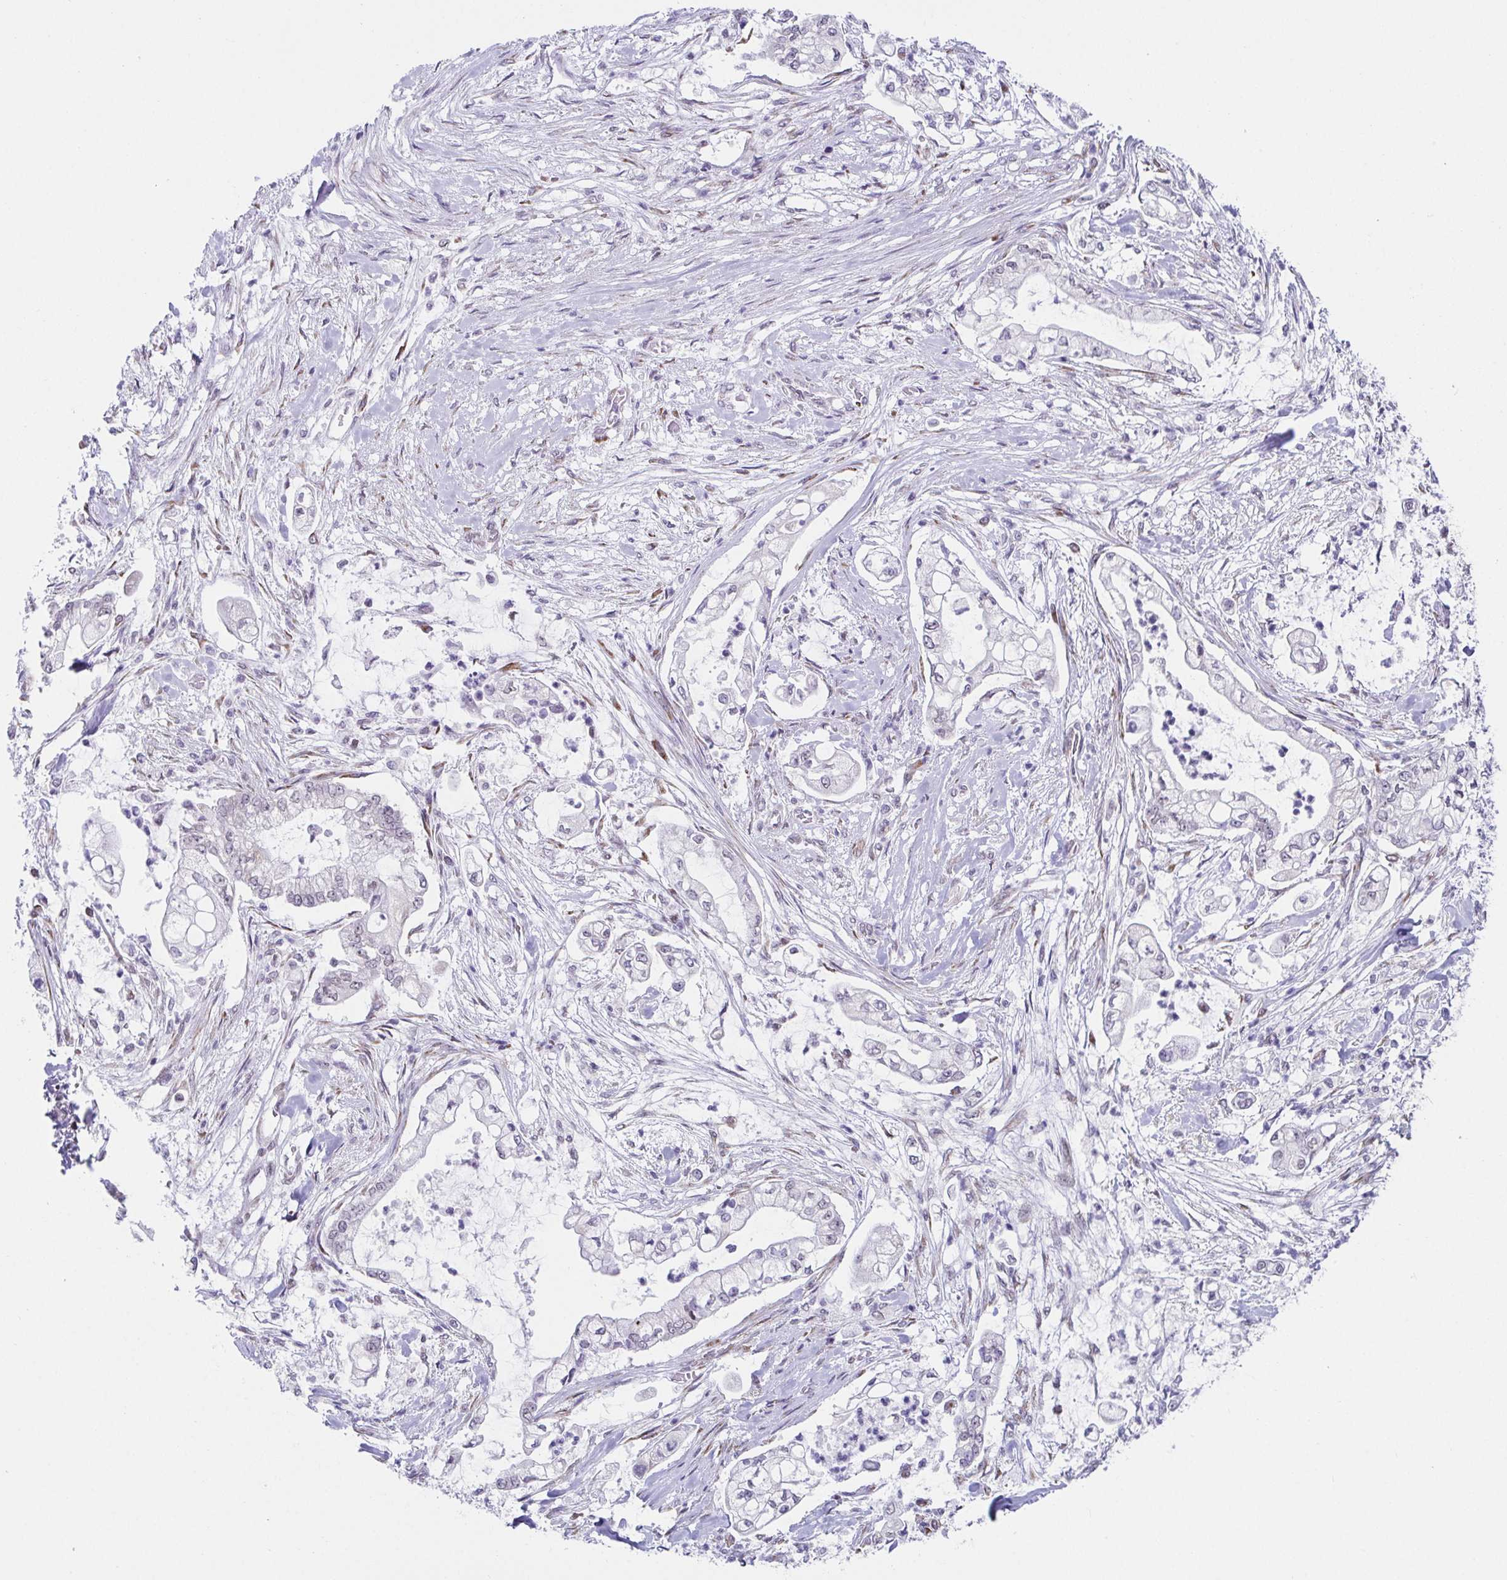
{"staining": {"intensity": "negative", "quantity": "none", "location": "none"}, "tissue": "pancreatic cancer", "cell_type": "Tumor cells", "image_type": "cancer", "snomed": [{"axis": "morphology", "description": "Adenocarcinoma, NOS"}, {"axis": "topography", "description": "Pancreas"}], "caption": "Immunohistochemistry photomicrograph of neoplastic tissue: human pancreatic adenocarcinoma stained with DAB exhibits no significant protein staining in tumor cells. The staining is performed using DAB brown chromogen with nuclei counter-stained in using hematoxylin.", "gene": "WDR72", "patient": {"sex": "female", "age": 69}}